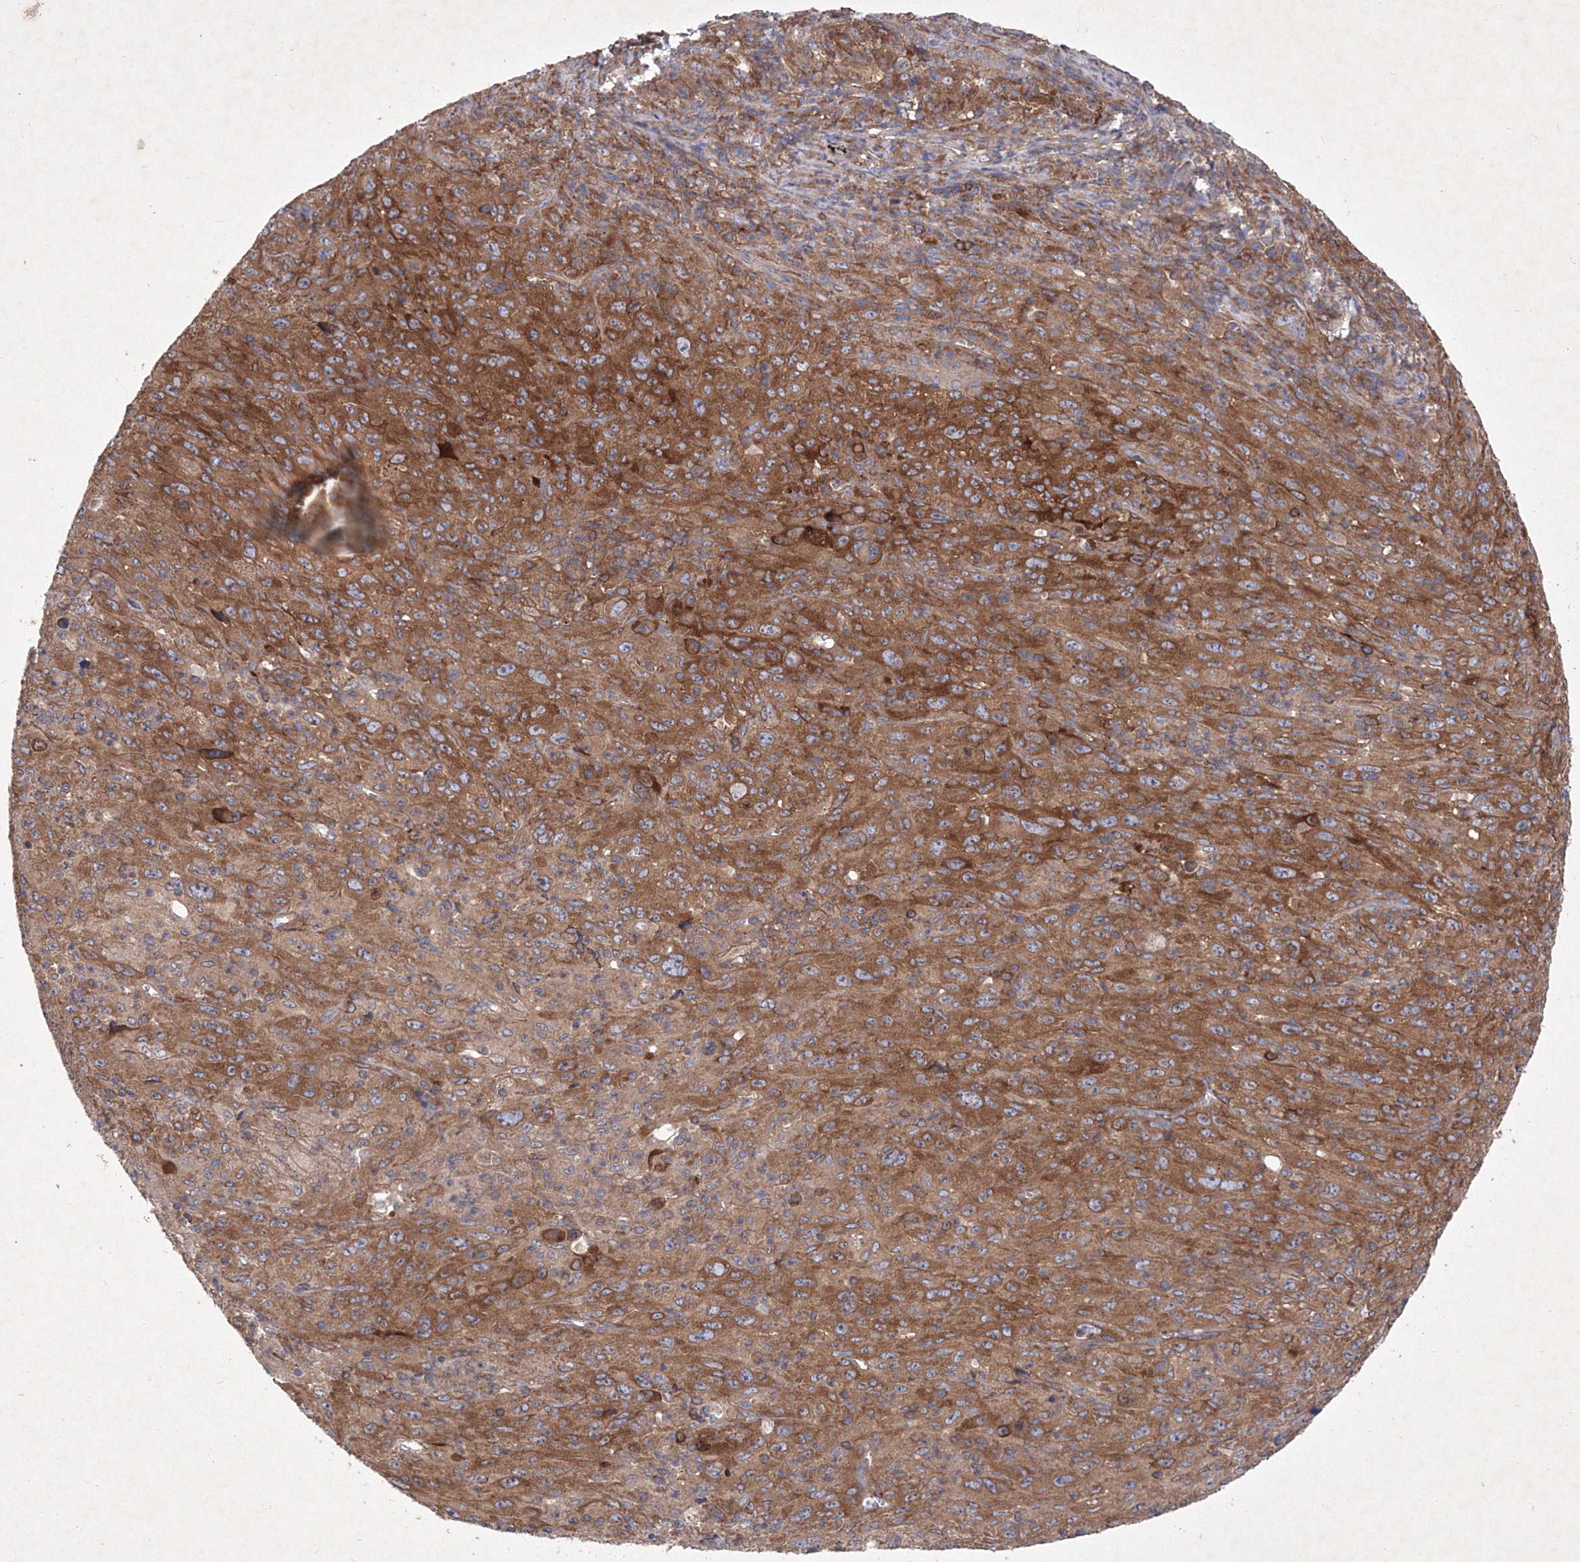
{"staining": {"intensity": "strong", "quantity": ">75%", "location": "cytoplasmic/membranous"}, "tissue": "melanoma", "cell_type": "Tumor cells", "image_type": "cancer", "snomed": [{"axis": "morphology", "description": "Malignant melanoma, Metastatic site"}, {"axis": "topography", "description": "Skin"}], "caption": "Protein expression analysis of melanoma shows strong cytoplasmic/membranous positivity in approximately >75% of tumor cells.", "gene": "SNX18", "patient": {"sex": "female", "age": 56}}